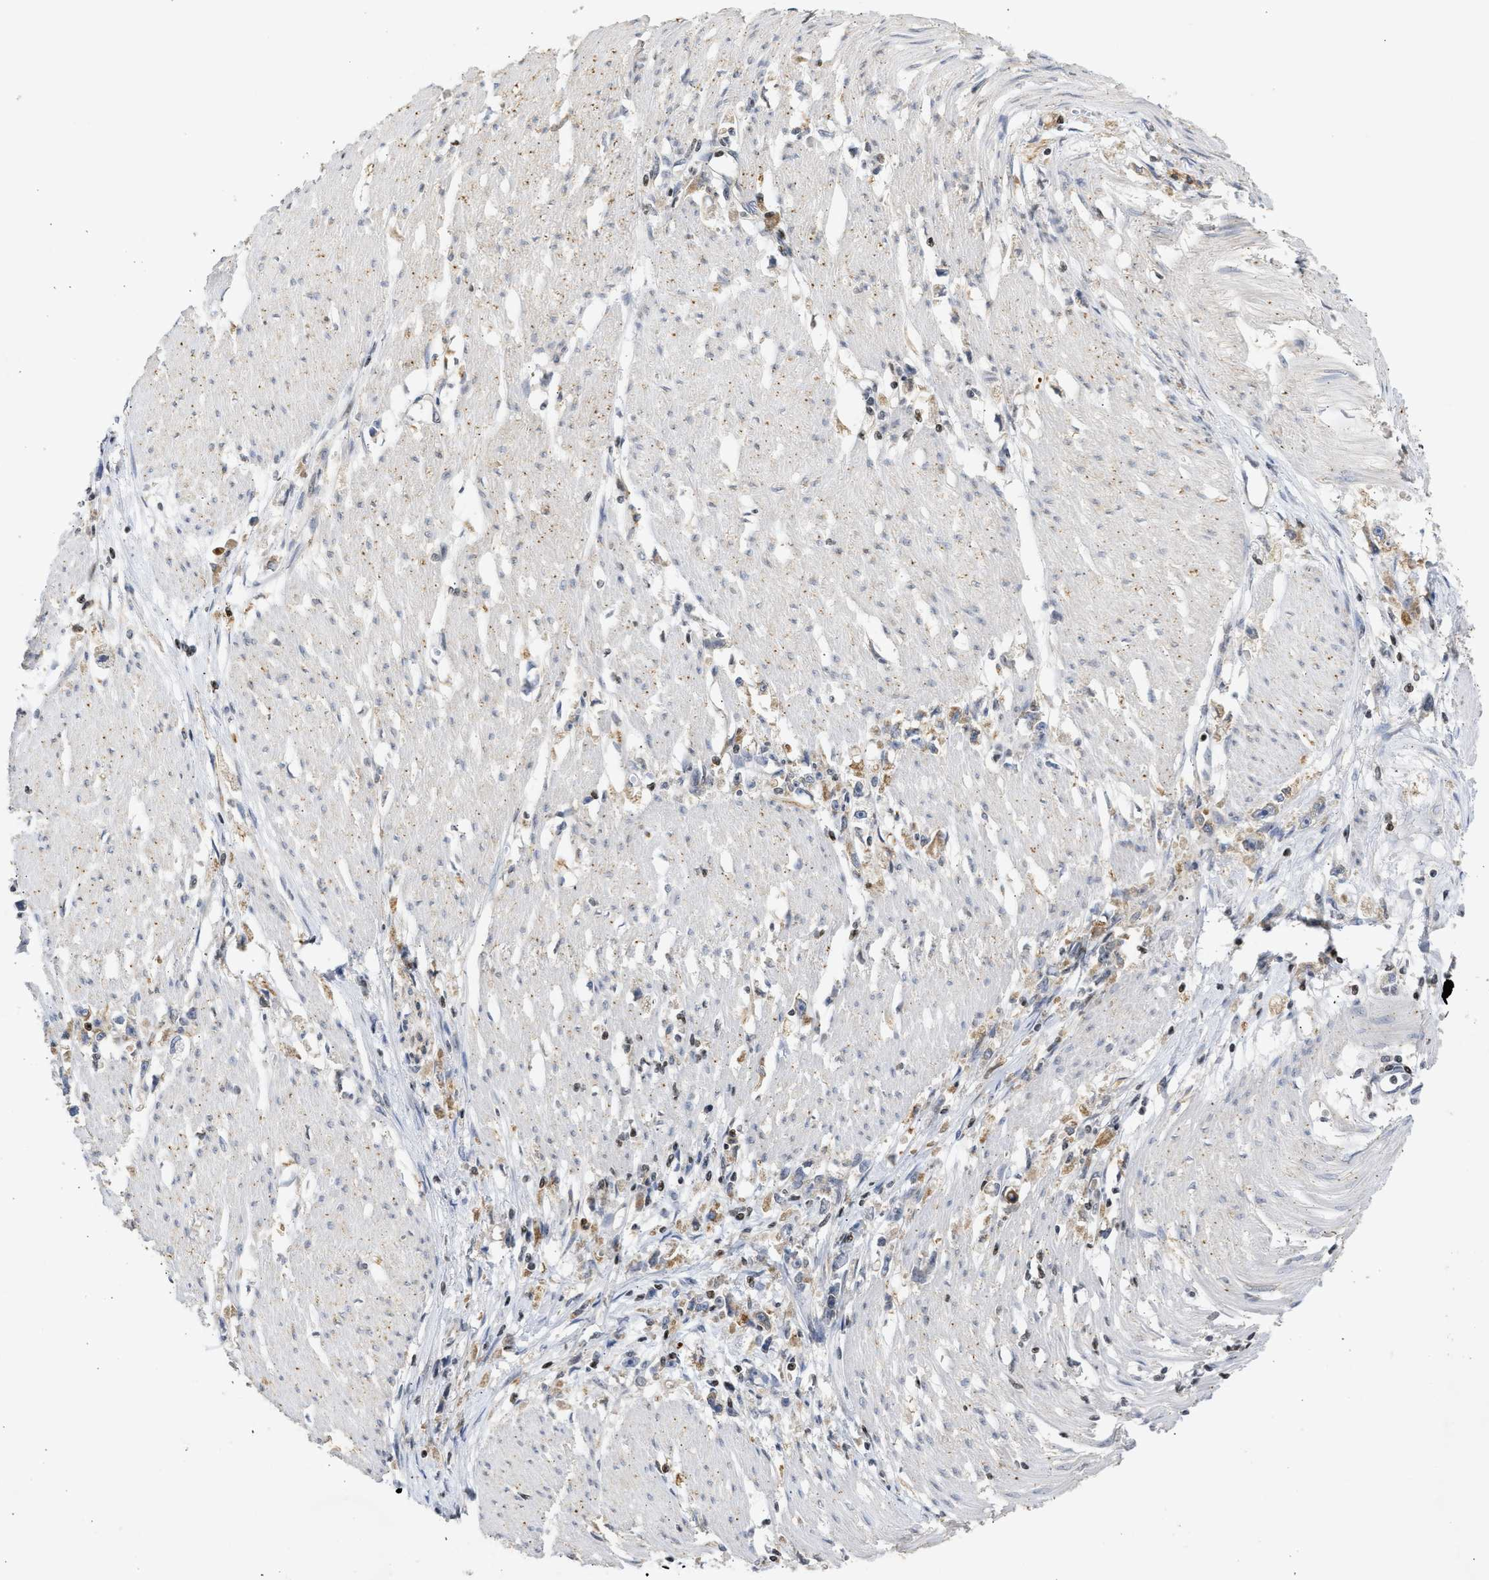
{"staining": {"intensity": "negative", "quantity": "none", "location": "none"}, "tissue": "stomach cancer", "cell_type": "Tumor cells", "image_type": "cancer", "snomed": [{"axis": "morphology", "description": "Adenocarcinoma, NOS"}, {"axis": "topography", "description": "Stomach"}], "caption": "This is an IHC histopathology image of adenocarcinoma (stomach). There is no positivity in tumor cells.", "gene": "ENSG00000142539", "patient": {"sex": "female", "age": 59}}